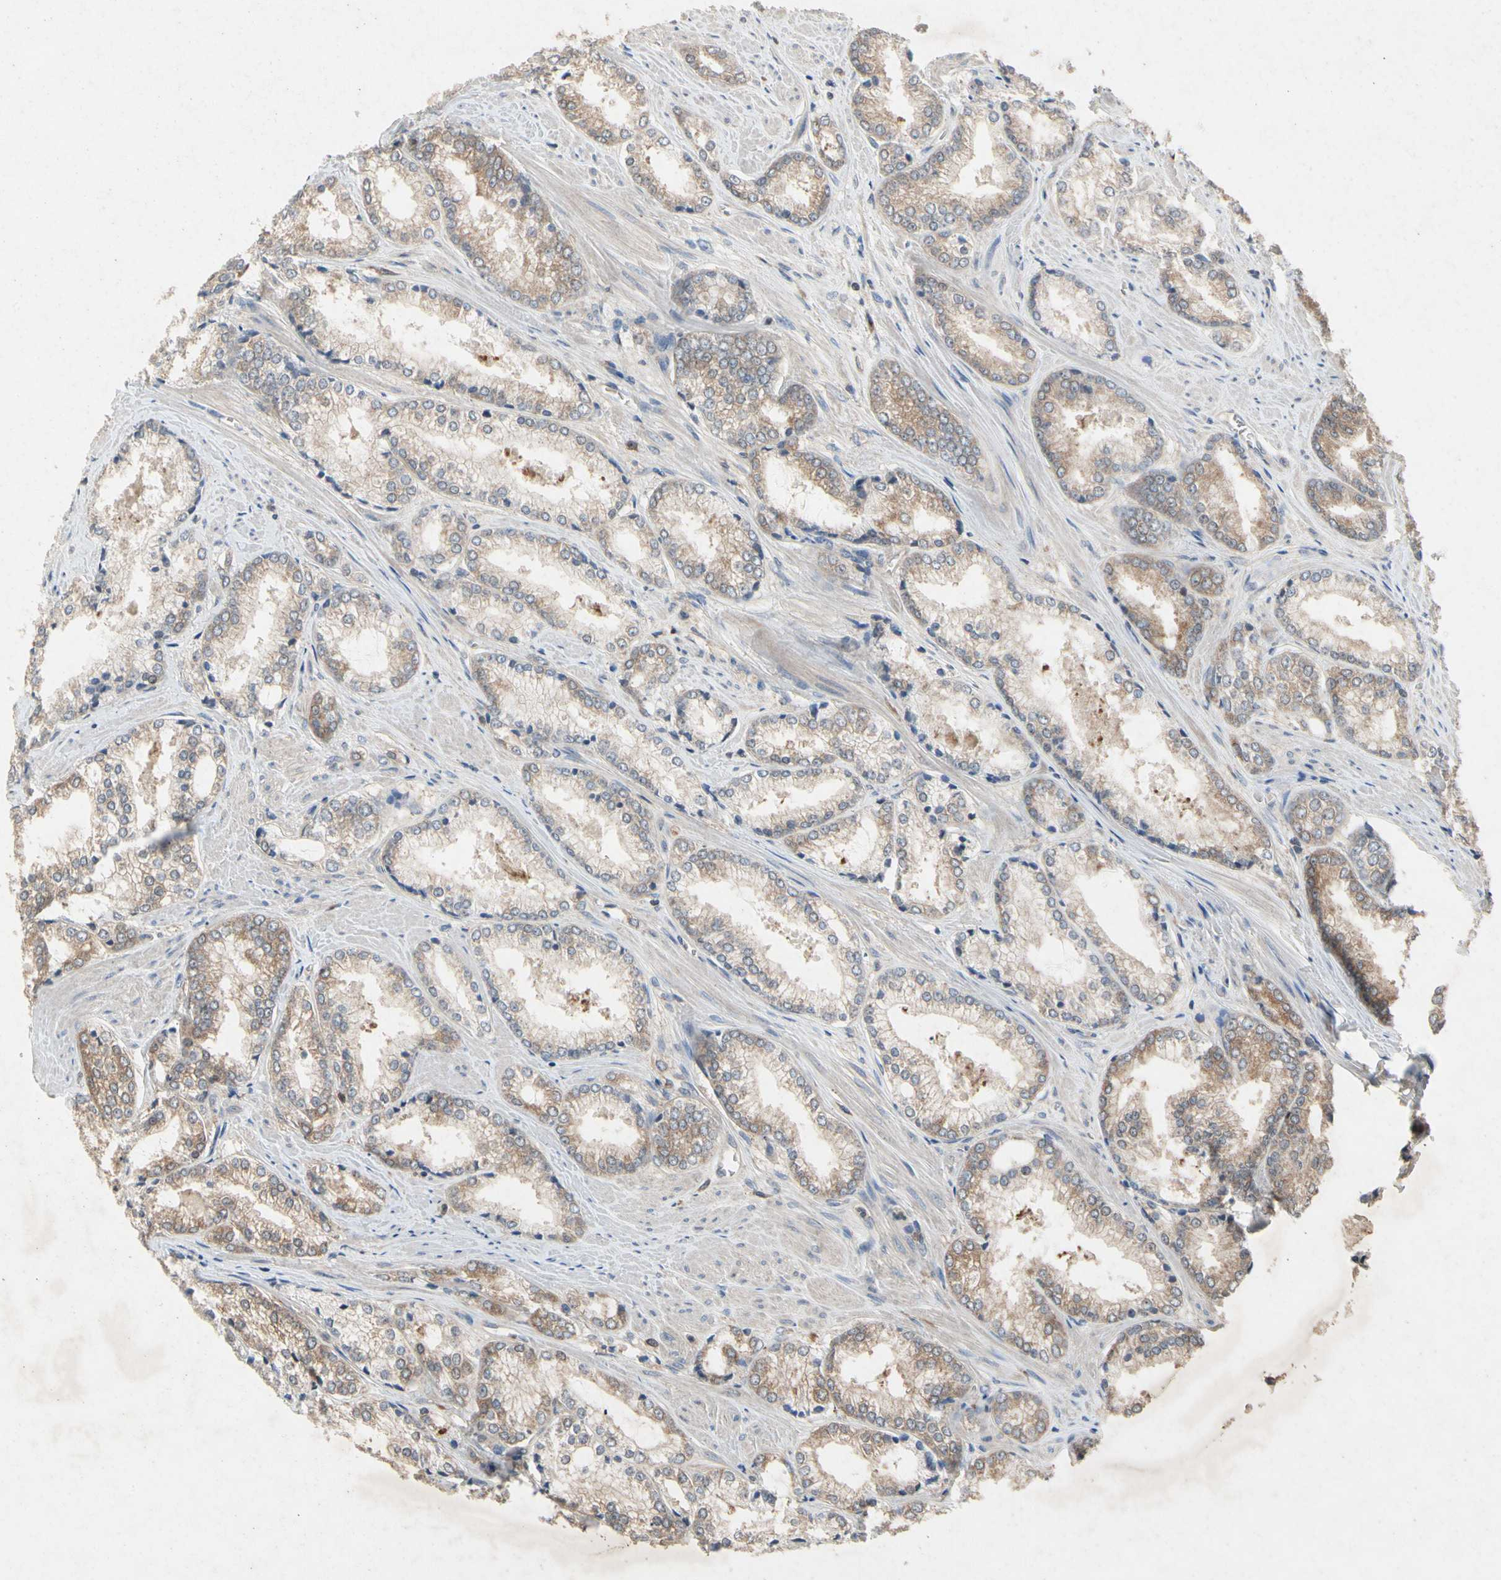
{"staining": {"intensity": "weak", "quantity": ">75%", "location": "cytoplasmic/membranous"}, "tissue": "prostate cancer", "cell_type": "Tumor cells", "image_type": "cancer", "snomed": [{"axis": "morphology", "description": "Adenocarcinoma, Low grade"}, {"axis": "topography", "description": "Prostate"}], "caption": "Protein staining by immunohistochemistry (IHC) shows weak cytoplasmic/membranous expression in about >75% of tumor cells in prostate cancer (low-grade adenocarcinoma). The protein of interest is shown in brown color, while the nuclei are stained blue.", "gene": "RPS6KA1", "patient": {"sex": "male", "age": 64}}